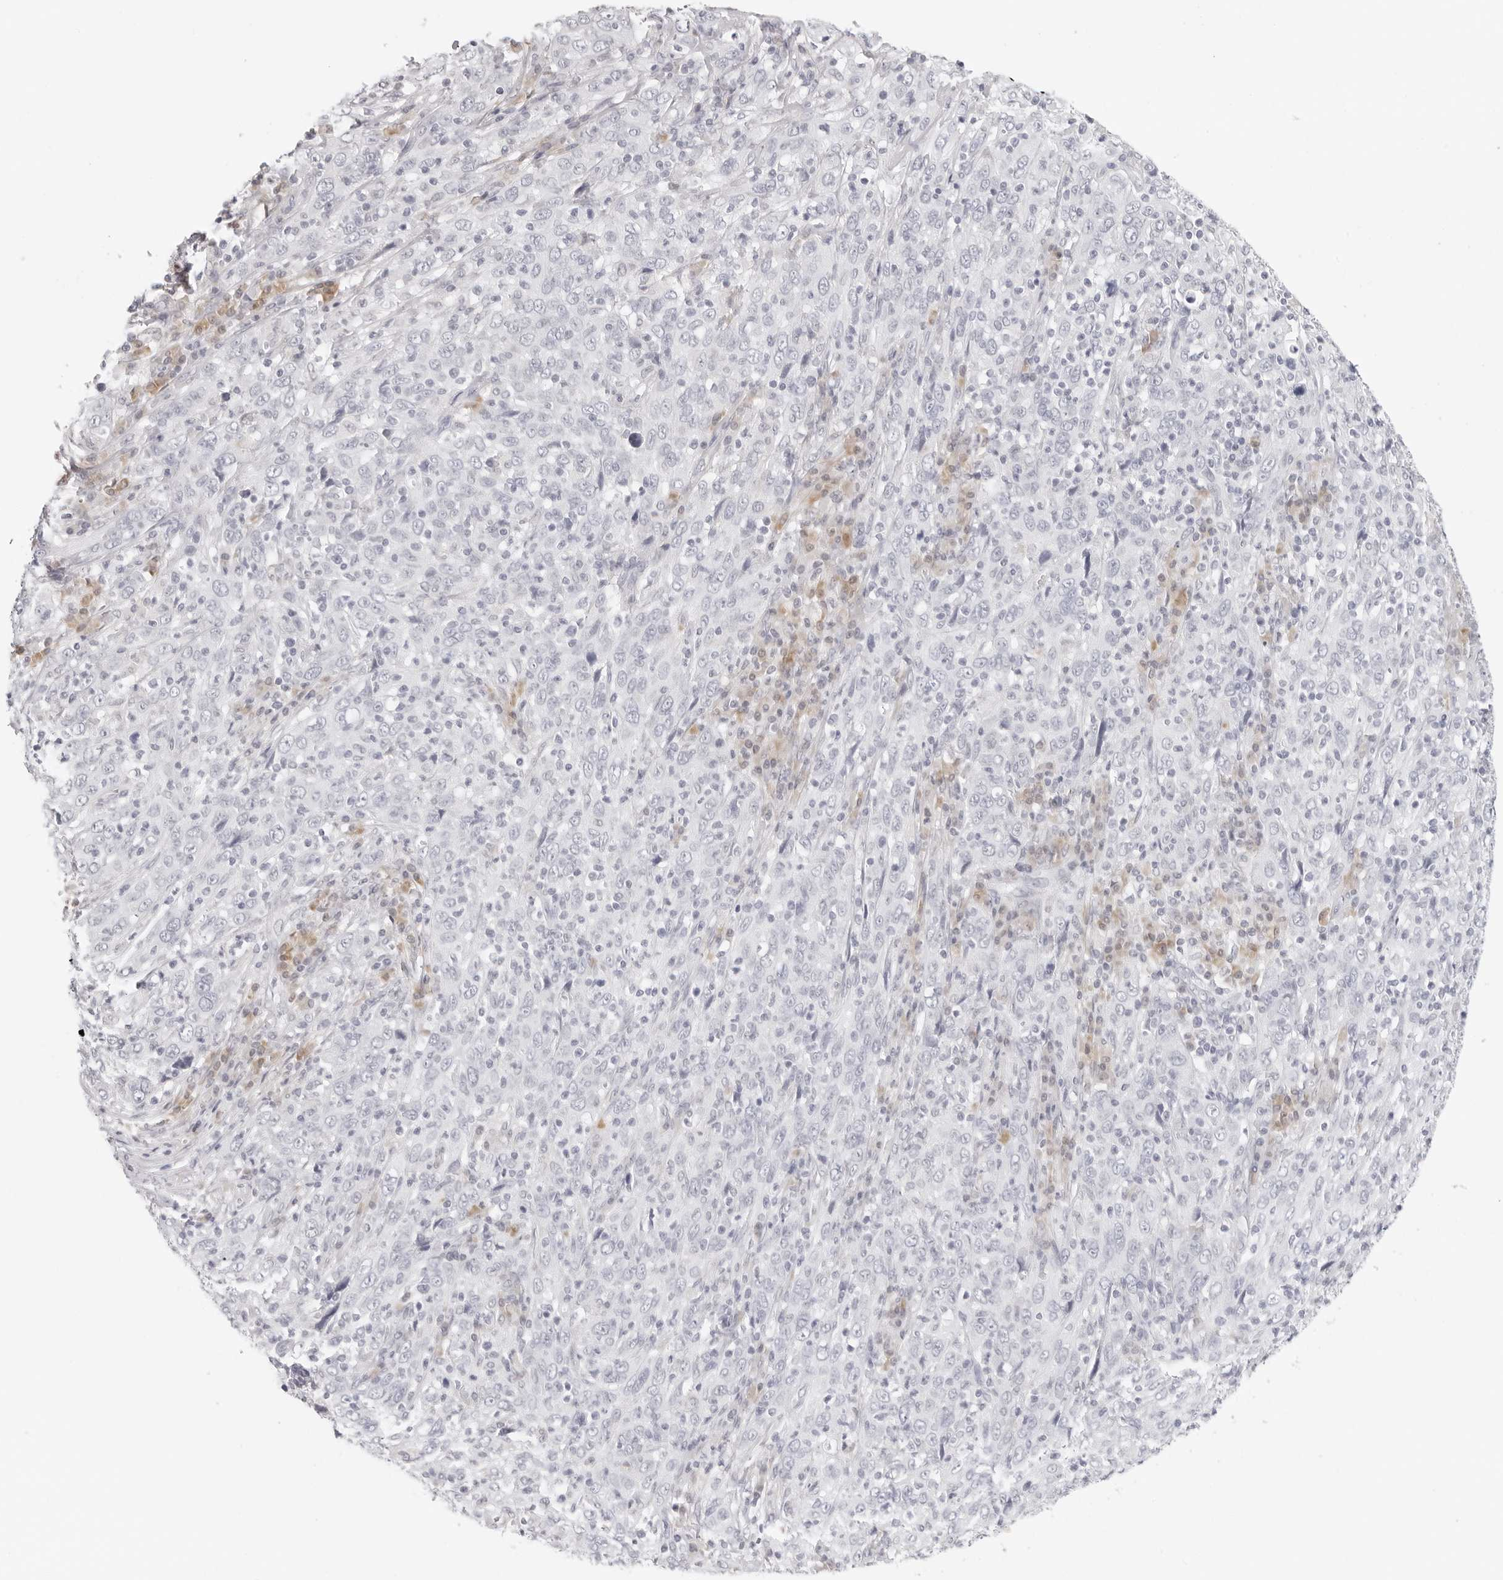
{"staining": {"intensity": "negative", "quantity": "none", "location": "none"}, "tissue": "cervical cancer", "cell_type": "Tumor cells", "image_type": "cancer", "snomed": [{"axis": "morphology", "description": "Squamous cell carcinoma, NOS"}, {"axis": "topography", "description": "Cervix"}], "caption": "Cervical cancer was stained to show a protein in brown. There is no significant staining in tumor cells.", "gene": "EDN2", "patient": {"sex": "female", "age": 46}}